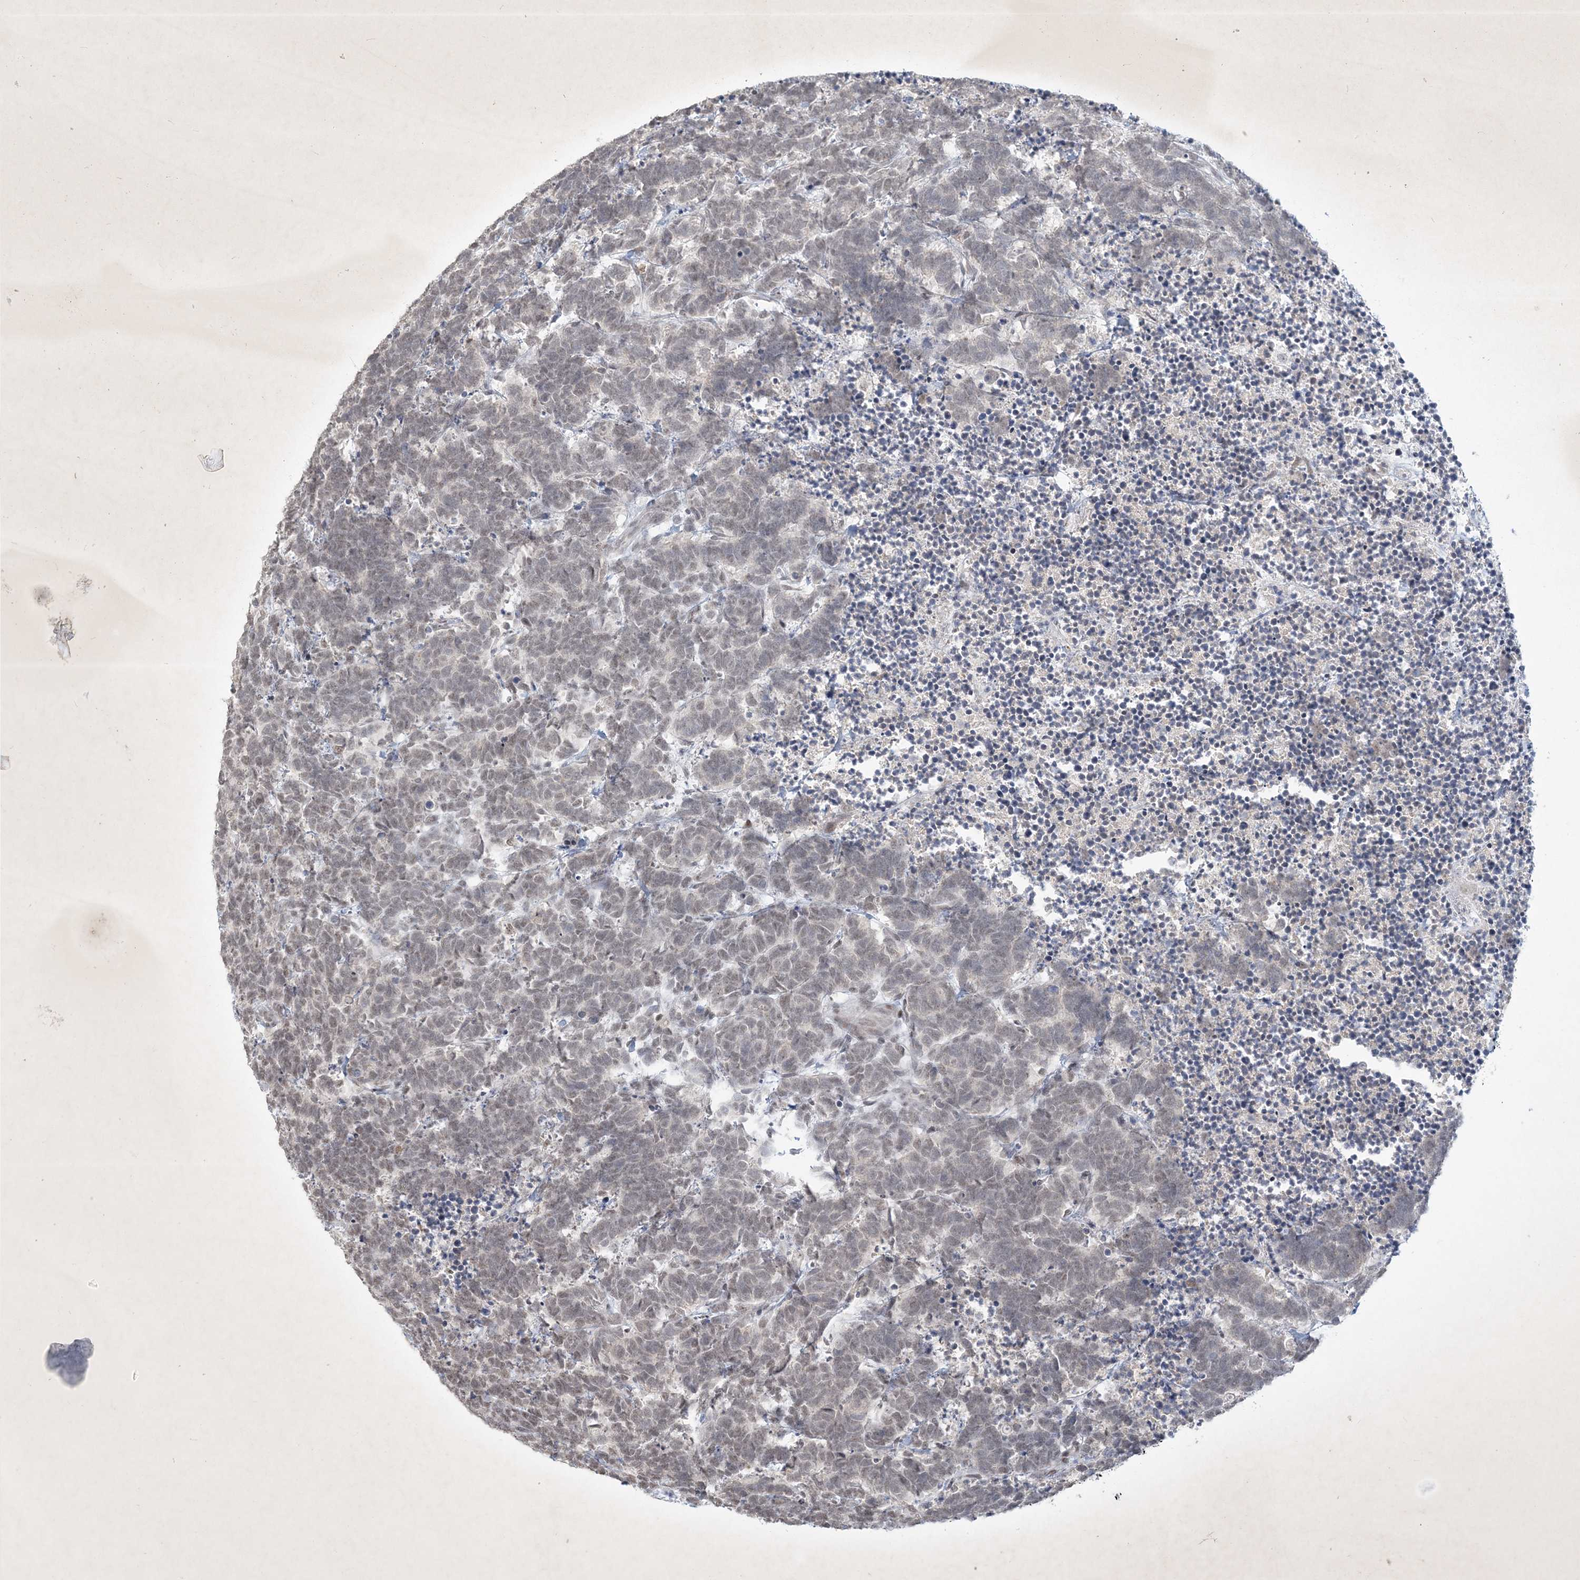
{"staining": {"intensity": "negative", "quantity": "none", "location": "none"}, "tissue": "carcinoid", "cell_type": "Tumor cells", "image_type": "cancer", "snomed": [{"axis": "morphology", "description": "Carcinoma, NOS"}, {"axis": "morphology", "description": "Carcinoid, malignant, NOS"}, {"axis": "topography", "description": "Urinary bladder"}], "caption": "An immunohistochemistry histopathology image of carcinoid is shown. There is no staining in tumor cells of carcinoid. (DAB (3,3'-diaminobenzidine) immunohistochemistry visualized using brightfield microscopy, high magnification).", "gene": "ZBTB9", "patient": {"sex": "male", "age": 57}}